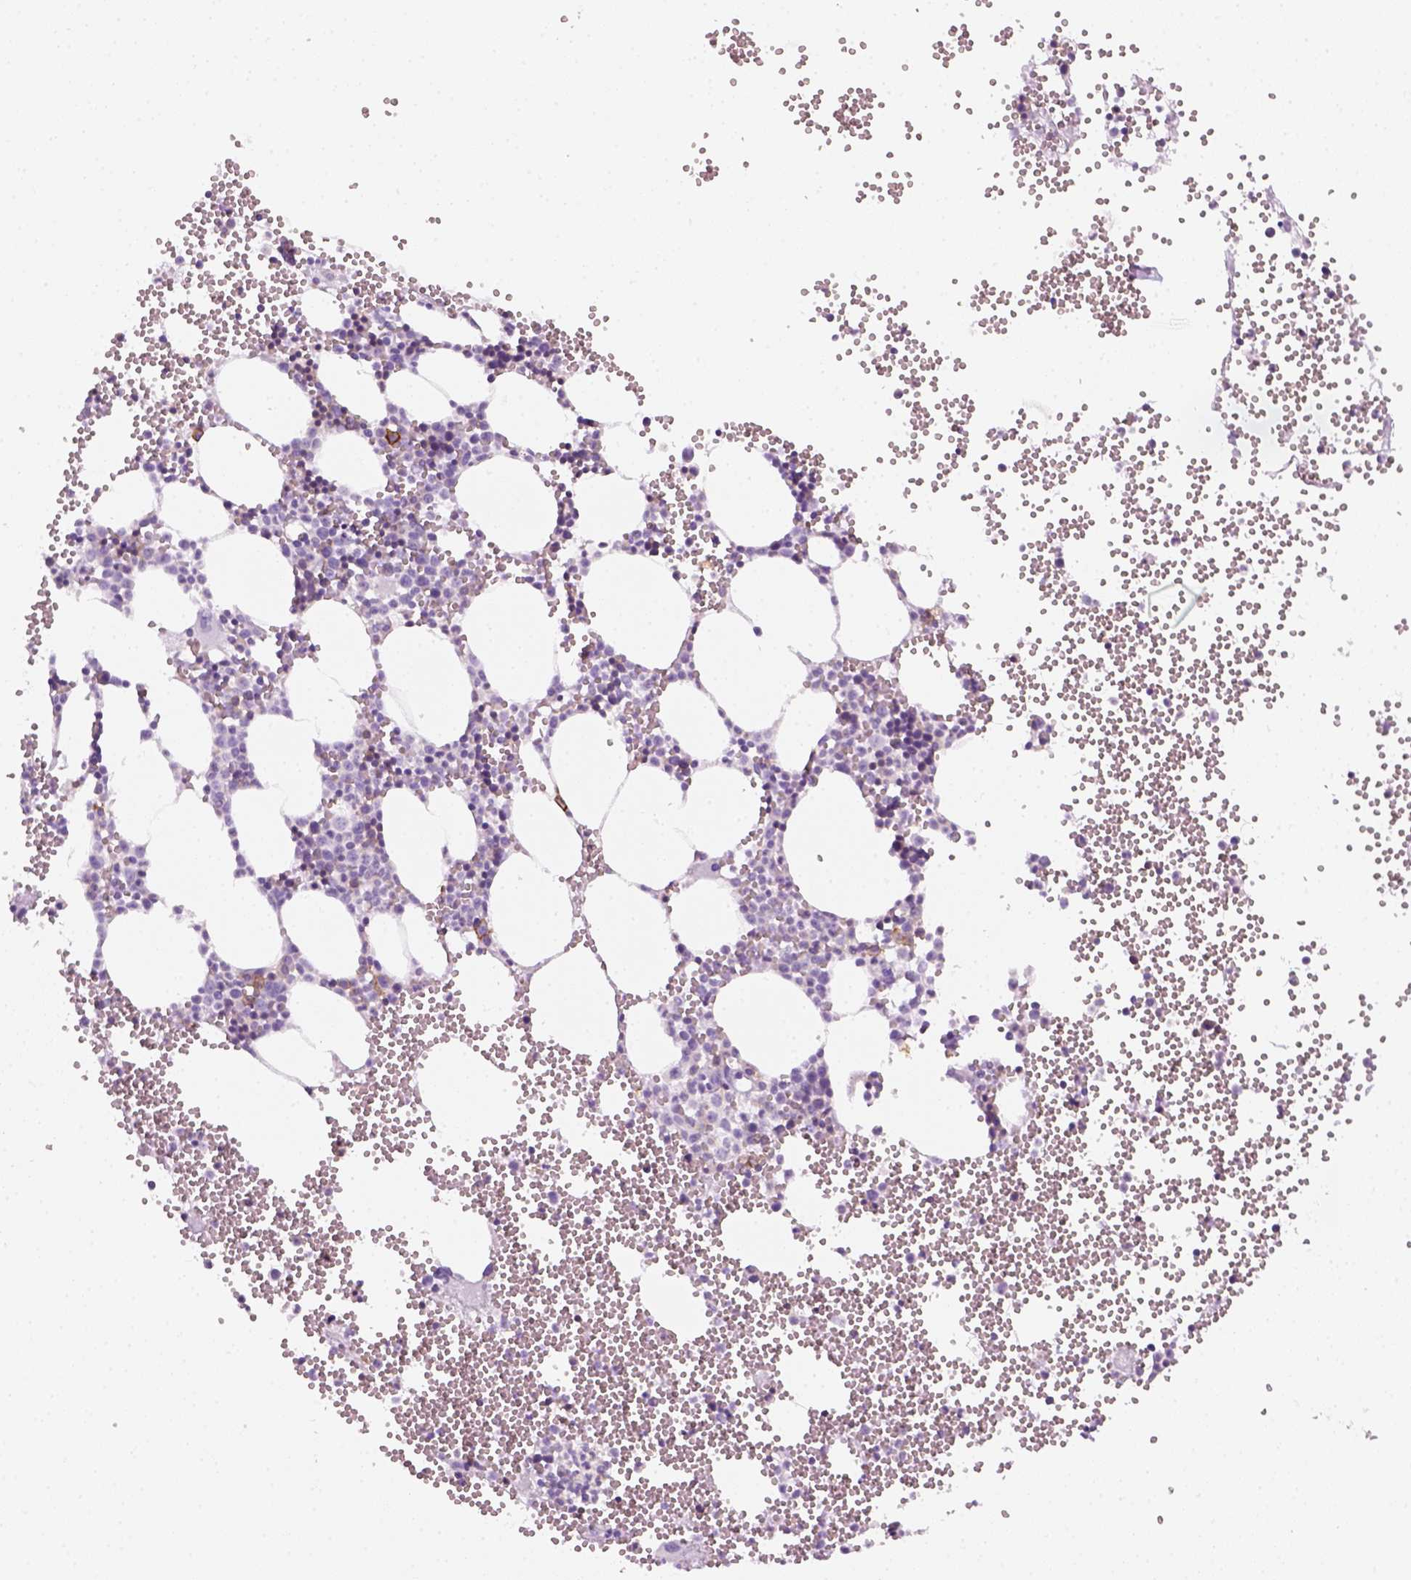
{"staining": {"intensity": "negative", "quantity": "none", "location": "none"}, "tissue": "bone marrow", "cell_type": "Hematopoietic cells", "image_type": "normal", "snomed": [{"axis": "morphology", "description": "Normal tissue, NOS"}, {"axis": "topography", "description": "Bone marrow"}], "caption": "IHC histopathology image of benign bone marrow: human bone marrow stained with DAB exhibits no significant protein positivity in hematopoietic cells. (DAB immunohistochemistry visualized using brightfield microscopy, high magnification).", "gene": "AQP3", "patient": {"sex": "male", "age": 89}}